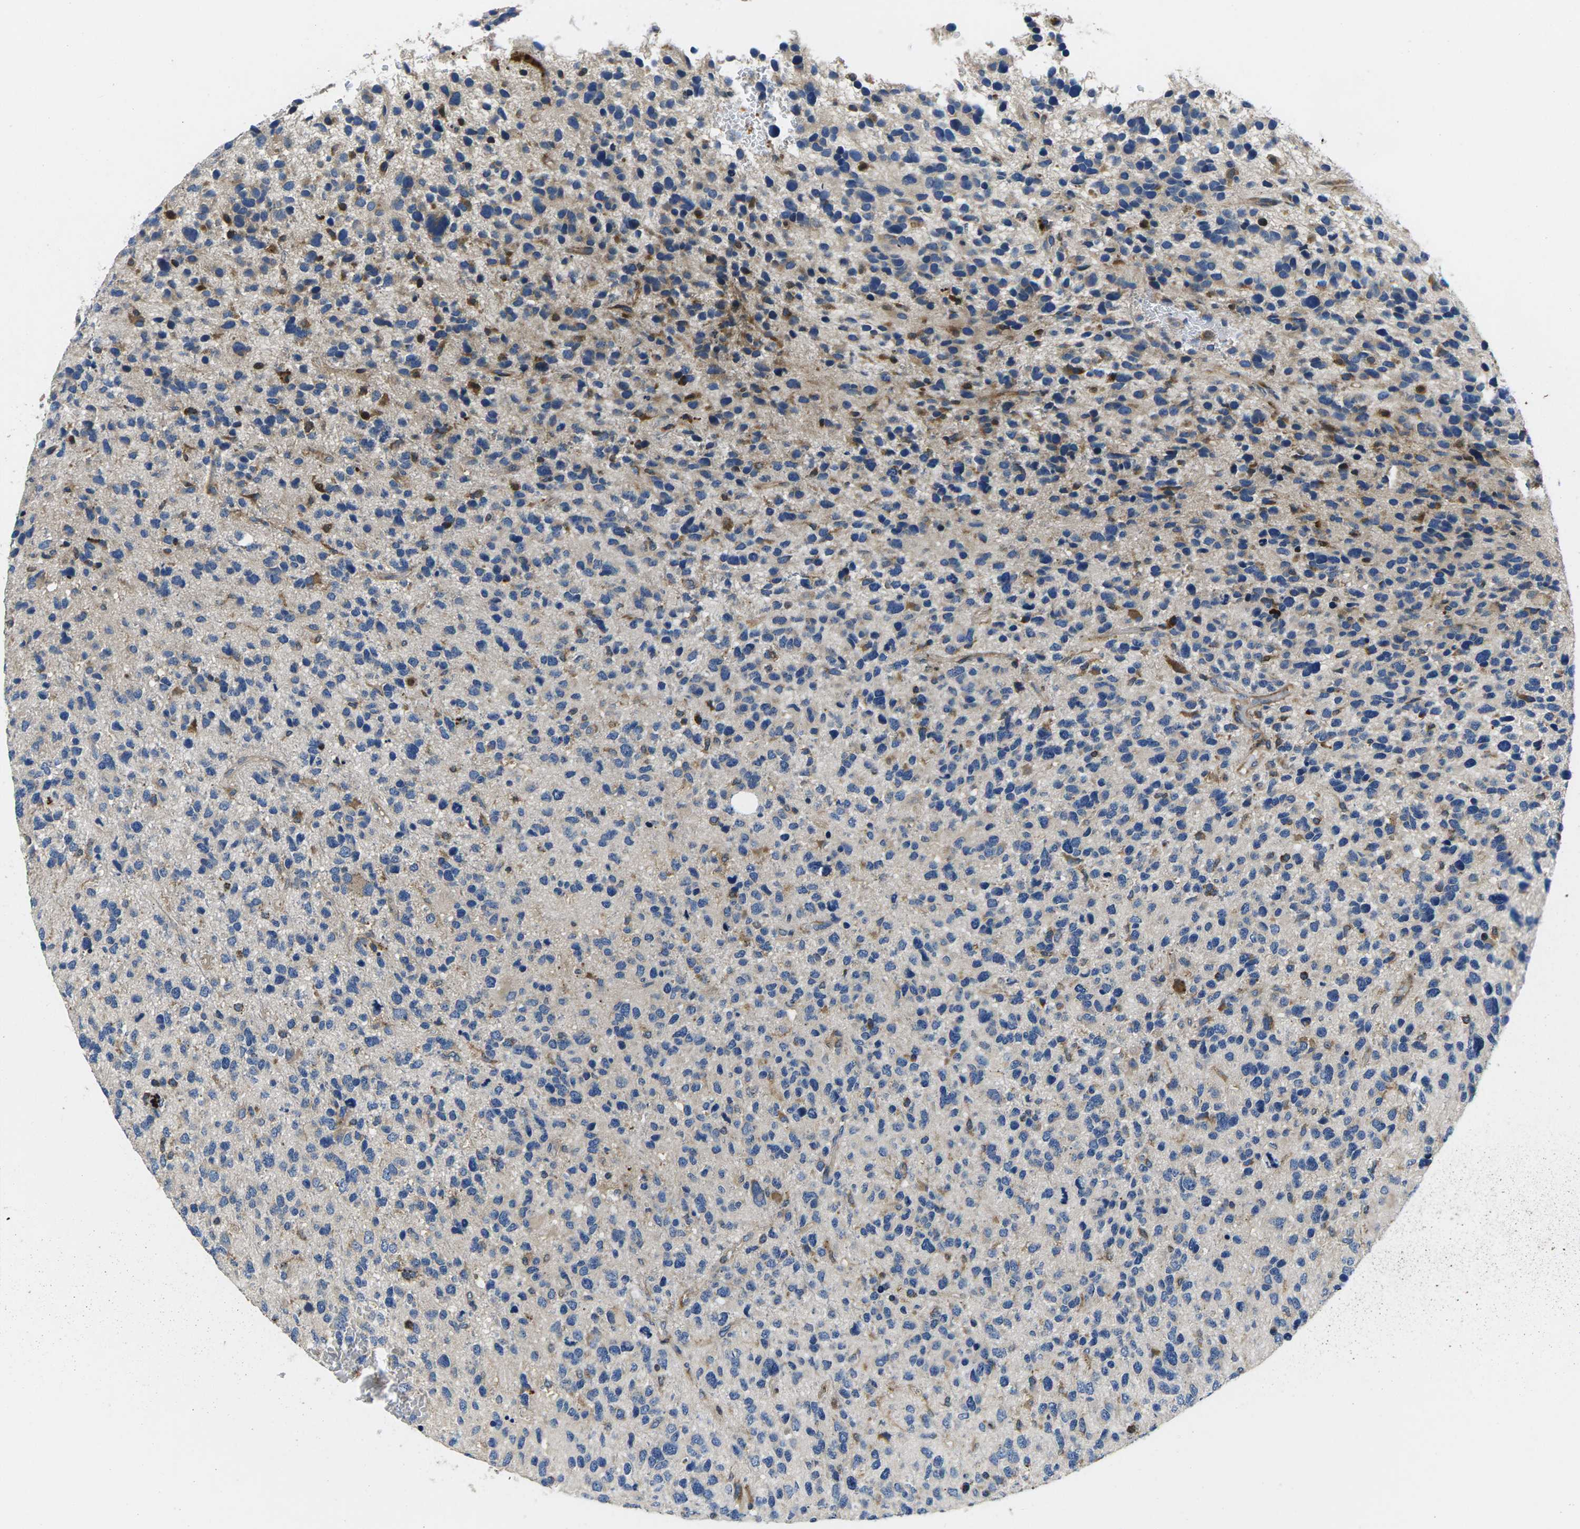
{"staining": {"intensity": "moderate", "quantity": "<25%", "location": "cytoplasmic/membranous"}, "tissue": "glioma", "cell_type": "Tumor cells", "image_type": "cancer", "snomed": [{"axis": "morphology", "description": "Glioma, malignant, High grade"}, {"axis": "topography", "description": "Brain"}], "caption": "Protein analysis of high-grade glioma (malignant) tissue shows moderate cytoplasmic/membranous staining in approximately <25% of tumor cells.", "gene": "PLCE1", "patient": {"sex": "female", "age": 58}}